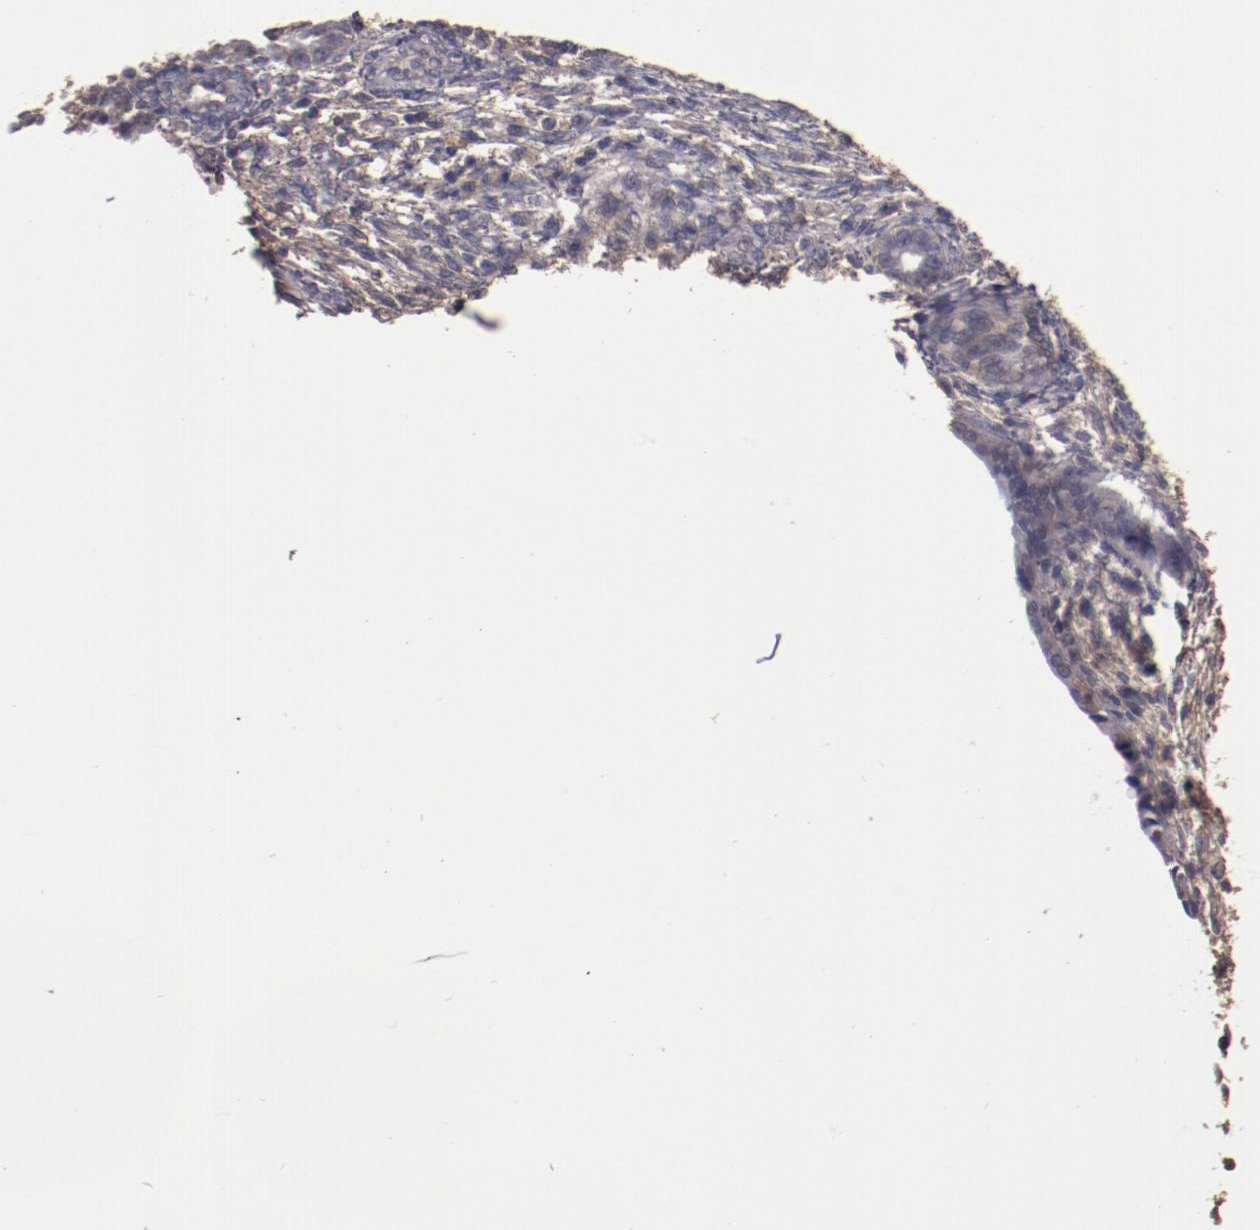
{"staining": {"intensity": "weak", "quantity": "25%-75%", "location": "cytoplasmic/membranous"}, "tissue": "endometrium", "cell_type": "Cells in endometrial stroma", "image_type": "normal", "snomed": [{"axis": "morphology", "description": "Normal tissue, NOS"}, {"axis": "topography", "description": "Endometrium"}], "caption": "A micrograph of endometrium stained for a protein reveals weak cytoplasmic/membranous brown staining in cells in endometrial stroma. (Stains: DAB in brown, nuclei in blue, Microscopy: brightfield microscopy at high magnification).", "gene": "FAT1", "patient": {"sex": "female", "age": 72}}